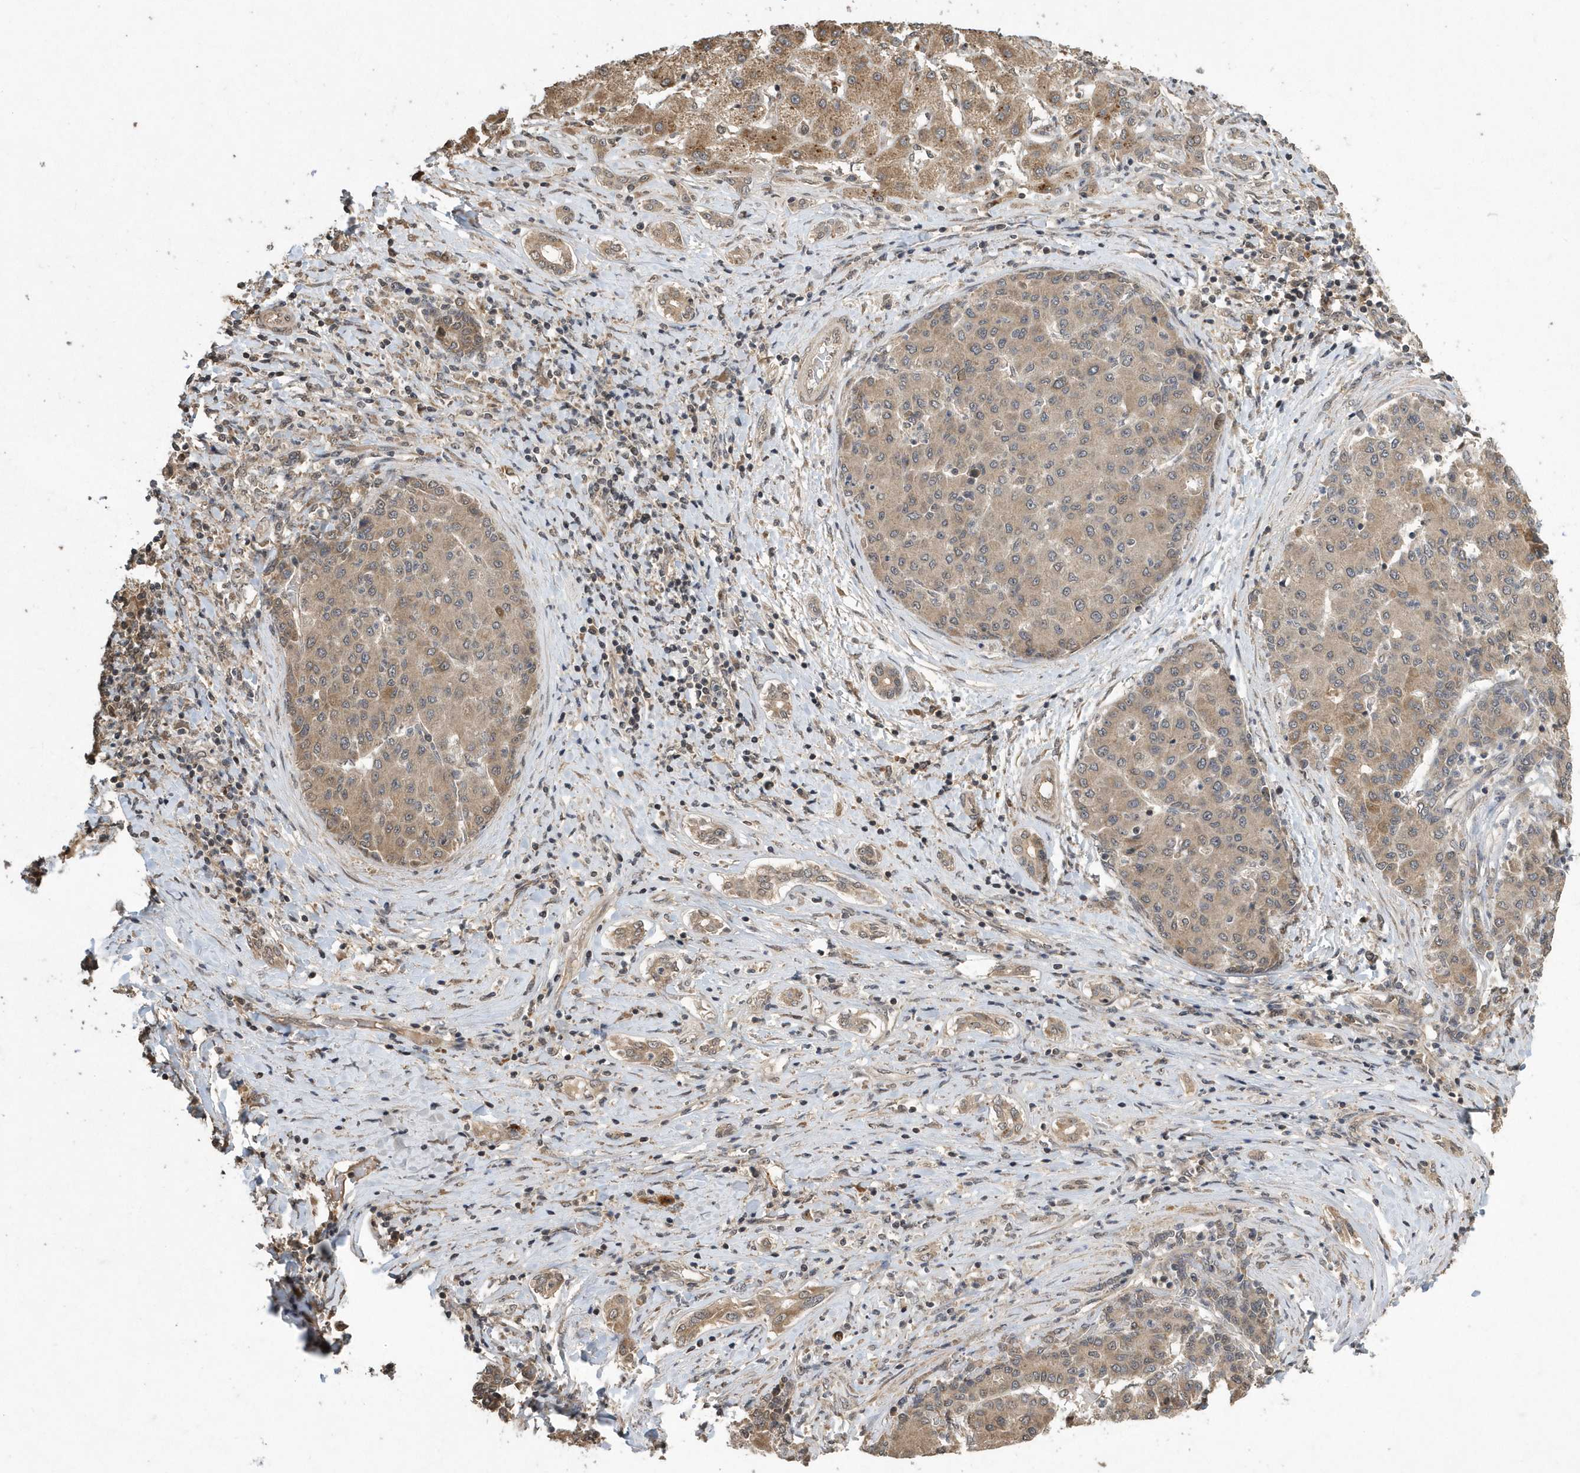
{"staining": {"intensity": "moderate", "quantity": "25%-75%", "location": "cytoplasmic/membranous"}, "tissue": "liver cancer", "cell_type": "Tumor cells", "image_type": "cancer", "snomed": [{"axis": "morphology", "description": "Carcinoma, Hepatocellular, NOS"}, {"axis": "topography", "description": "Liver"}], "caption": "Immunohistochemical staining of hepatocellular carcinoma (liver) shows moderate cytoplasmic/membranous protein expression in about 25%-75% of tumor cells.", "gene": "WASHC5", "patient": {"sex": "male", "age": 65}}